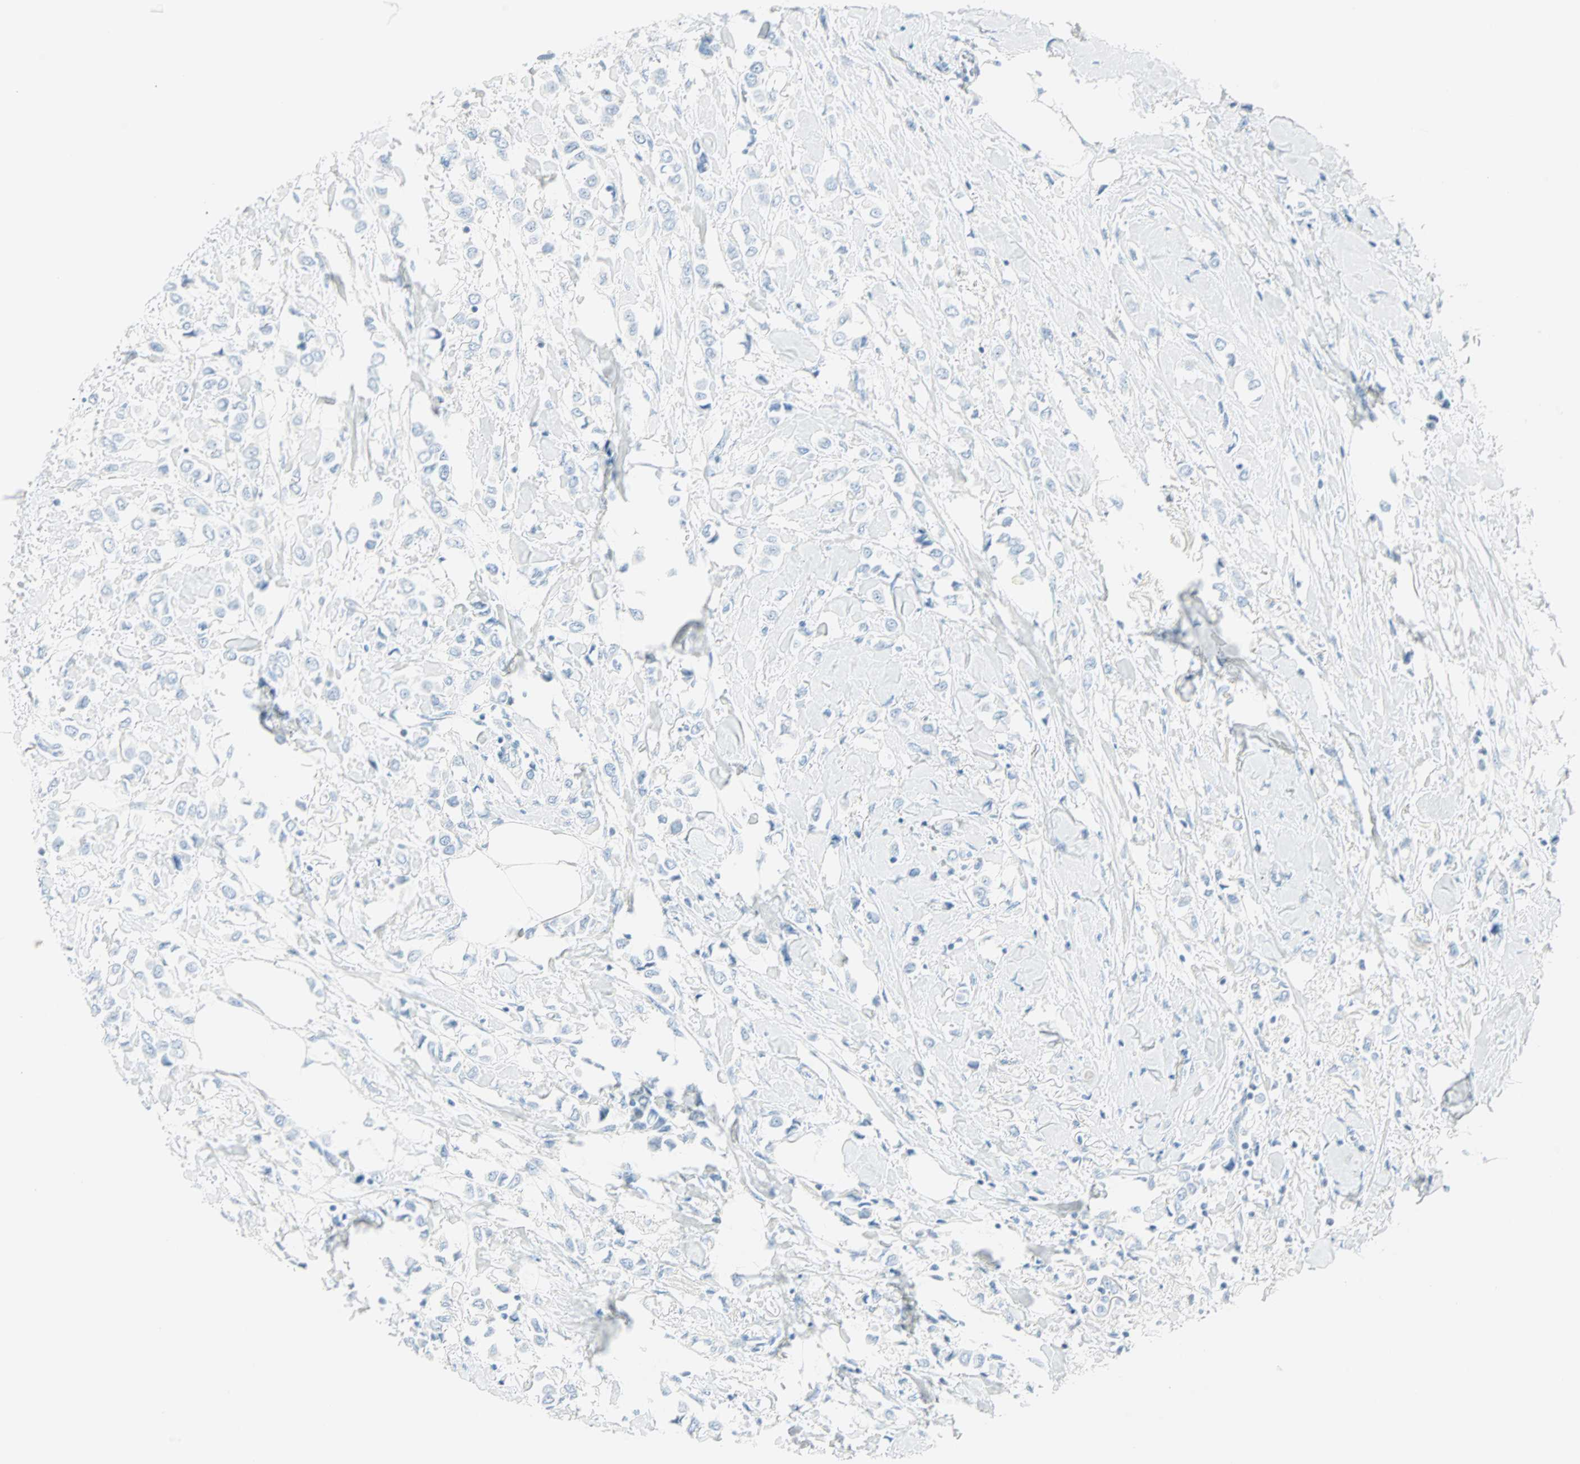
{"staining": {"intensity": "negative", "quantity": "none", "location": "none"}, "tissue": "breast cancer", "cell_type": "Tumor cells", "image_type": "cancer", "snomed": [{"axis": "morphology", "description": "Lobular carcinoma"}, {"axis": "topography", "description": "Breast"}], "caption": "Immunohistochemistry (IHC) of lobular carcinoma (breast) shows no positivity in tumor cells.", "gene": "NES", "patient": {"sex": "female", "age": 51}}